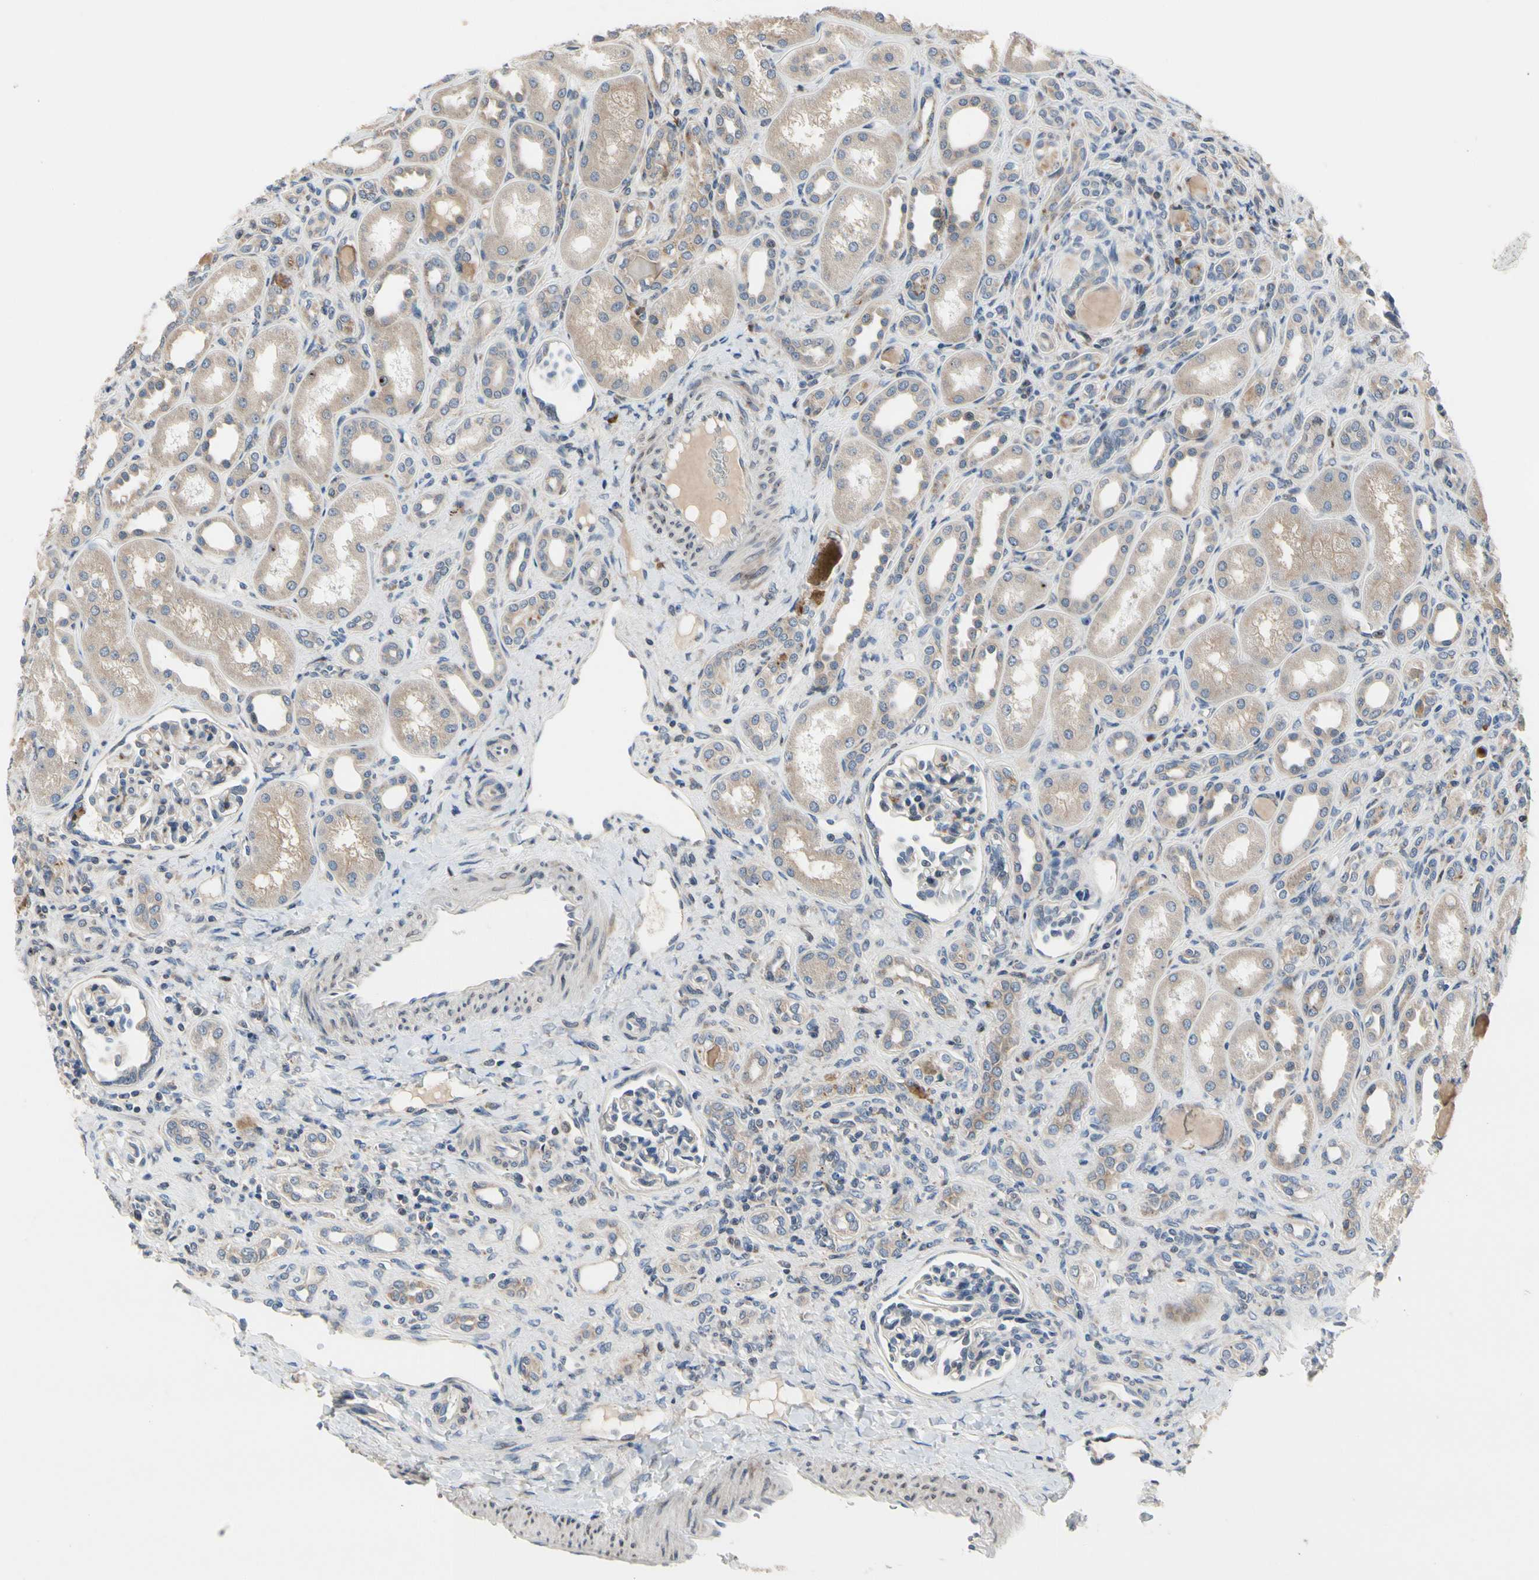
{"staining": {"intensity": "weak", "quantity": "25%-75%", "location": "cytoplasmic/membranous"}, "tissue": "kidney", "cell_type": "Cells in glomeruli", "image_type": "normal", "snomed": [{"axis": "morphology", "description": "Normal tissue, NOS"}, {"axis": "topography", "description": "Kidney"}], "caption": "Weak cytoplasmic/membranous protein staining is identified in approximately 25%-75% of cells in glomeruli in kidney. The staining is performed using DAB brown chromogen to label protein expression. The nuclei are counter-stained blue using hematoxylin.", "gene": "MMEL1", "patient": {"sex": "male", "age": 7}}